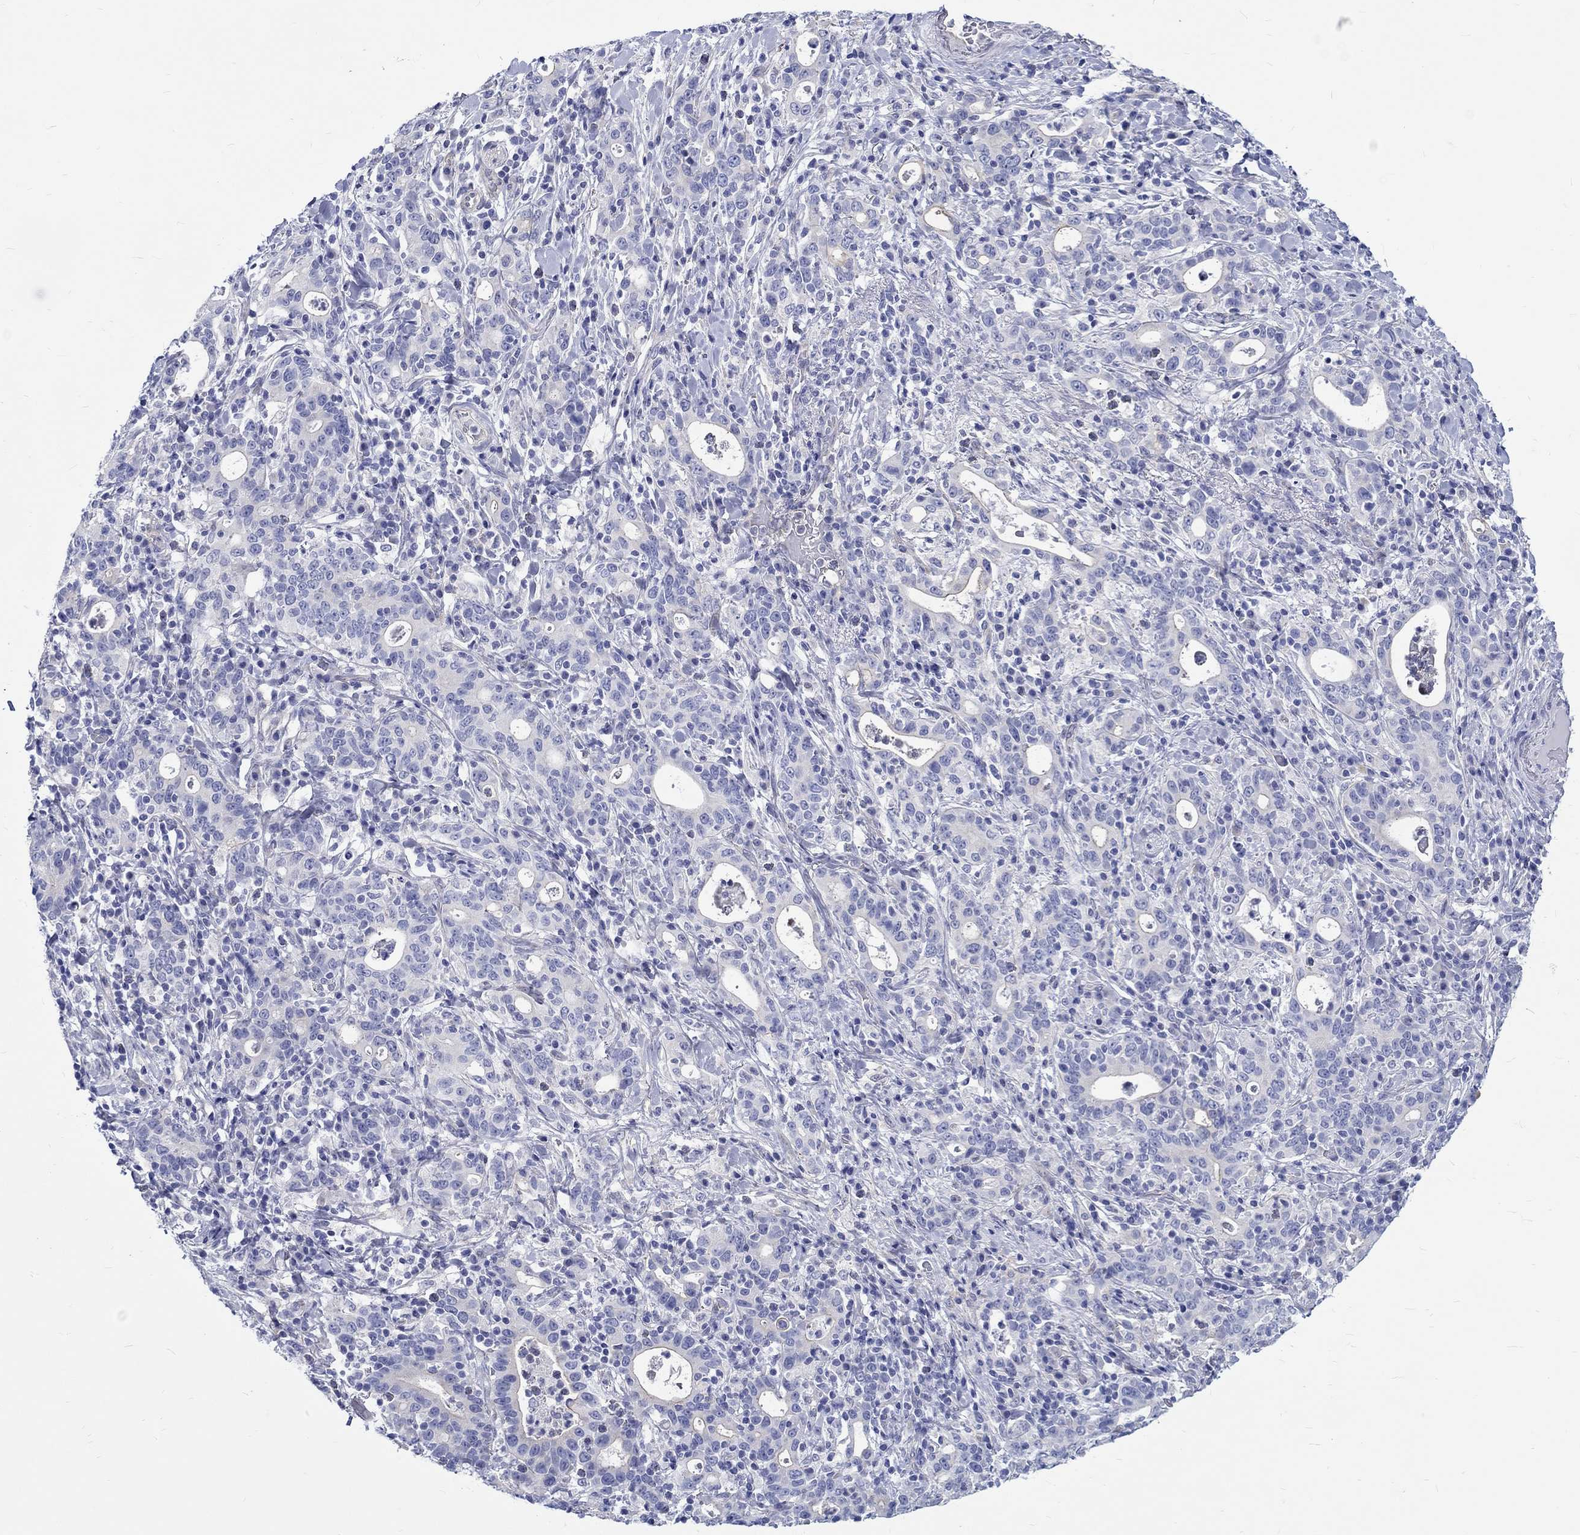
{"staining": {"intensity": "negative", "quantity": "none", "location": "none"}, "tissue": "stomach cancer", "cell_type": "Tumor cells", "image_type": "cancer", "snomed": [{"axis": "morphology", "description": "Adenocarcinoma, NOS"}, {"axis": "topography", "description": "Stomach"}], "caption": "Photomicrograph shows no protein positivity in tumor cells of stomach cancer tissue. The staining is performed using DAB brown chromogen with nuclei counter-stained in using hematoxylin.", "gene": "SH2D7", "patient": {"sex": "male", "age": 79}}